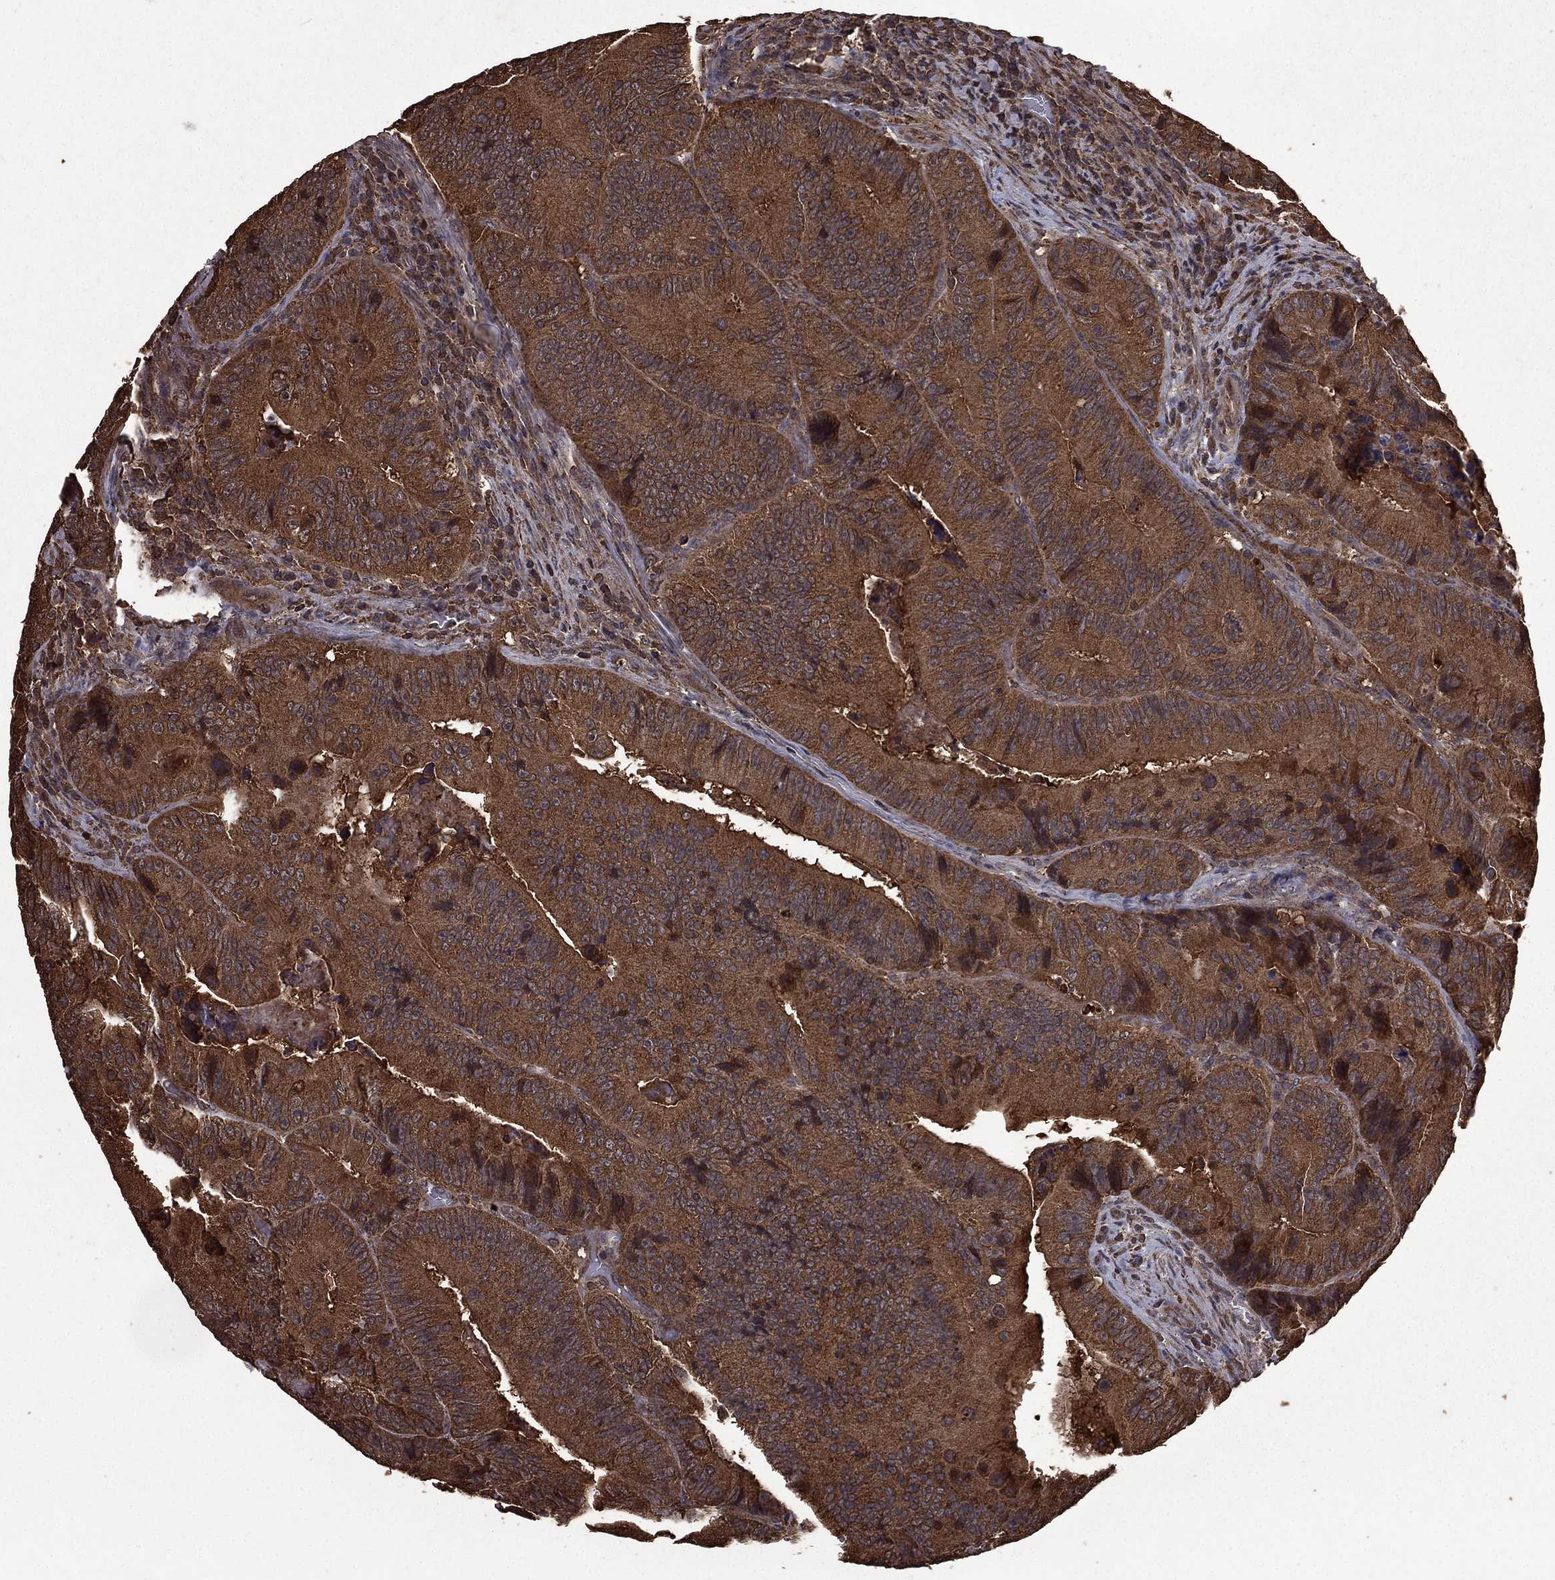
{"staining": {"intensity": "moderate", "quantity": ">75%", "location": "cytoplasmic/membranous"}, "tissue": "colorectal cancer", "cell_type": "Tumor cells", "image_type": "cancer", "snomed": [{"axis": "morphology", "description": "Adenocarcinoma, NOS"}, {"axis": "topography", "description": "Colon"}], "caption": "Colorectal cancer tissue demonstrates moderate cytoplasmic/membranous positivity in about >75% of tumor cells, visualized by immunohistochemistry.", "gene": "BIRC6", "patient": {"sex": "female", "age": 86}}